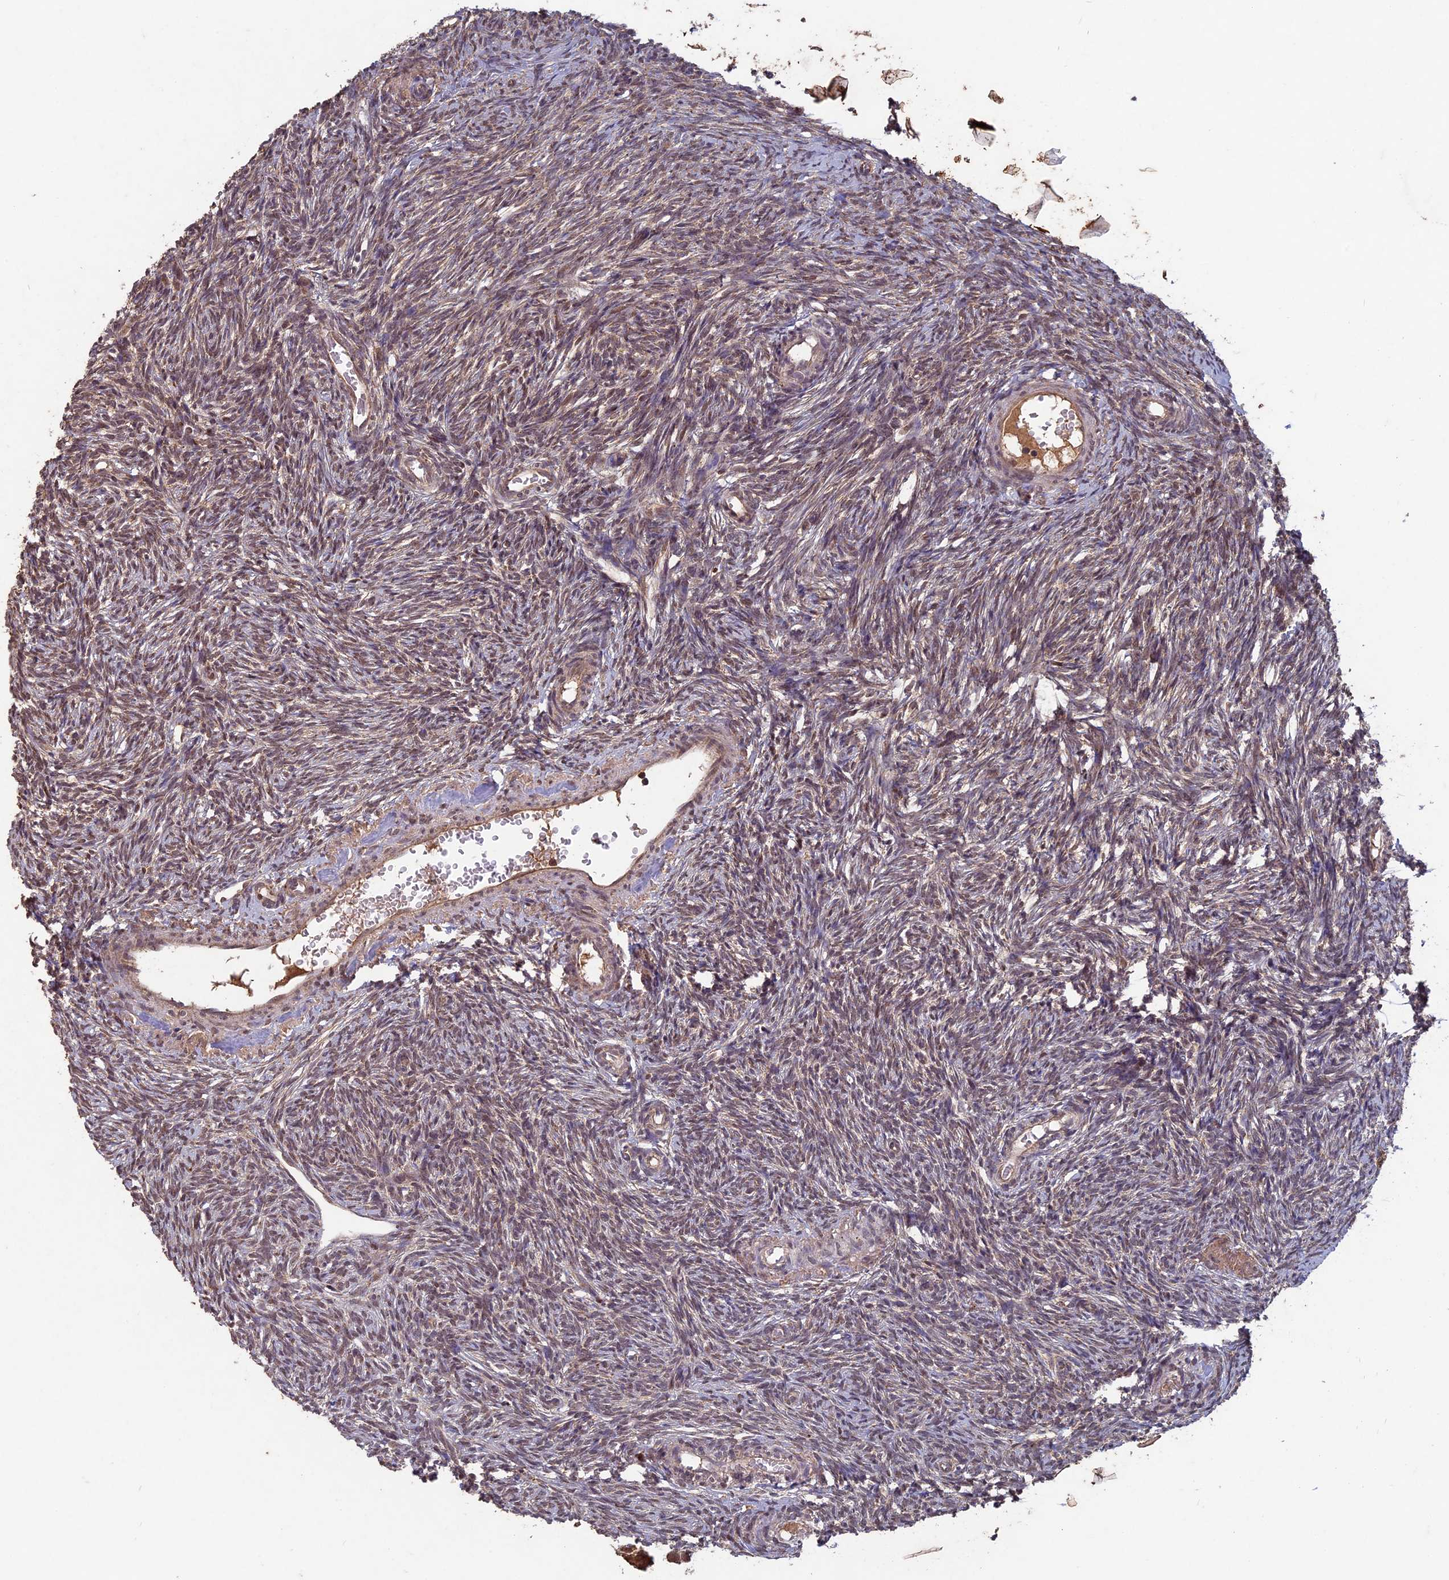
{"staining": {"intensity": "weak", "quantity": "25%-75%", "location": "cytoplasmic/membranous"}, "tissue": "ovary", "cell_type": "Ovarian stroma cells", "image_type": "normal", "snomed": [{"axis": "morphology", "description": "Normal tissue, NOS"}, {"axis": "topography", "description": "Ovary"}], "caption": "This image exhibits normal ovary stained with IHC to label a protein in brown. The cytoplasmic/membranous of ovarian stroma cells show weak positivity for the protein. Nuclei are counter-stained blue.", "gene": "RCCD1", "patient": {"sex": "female", "age": 51}}